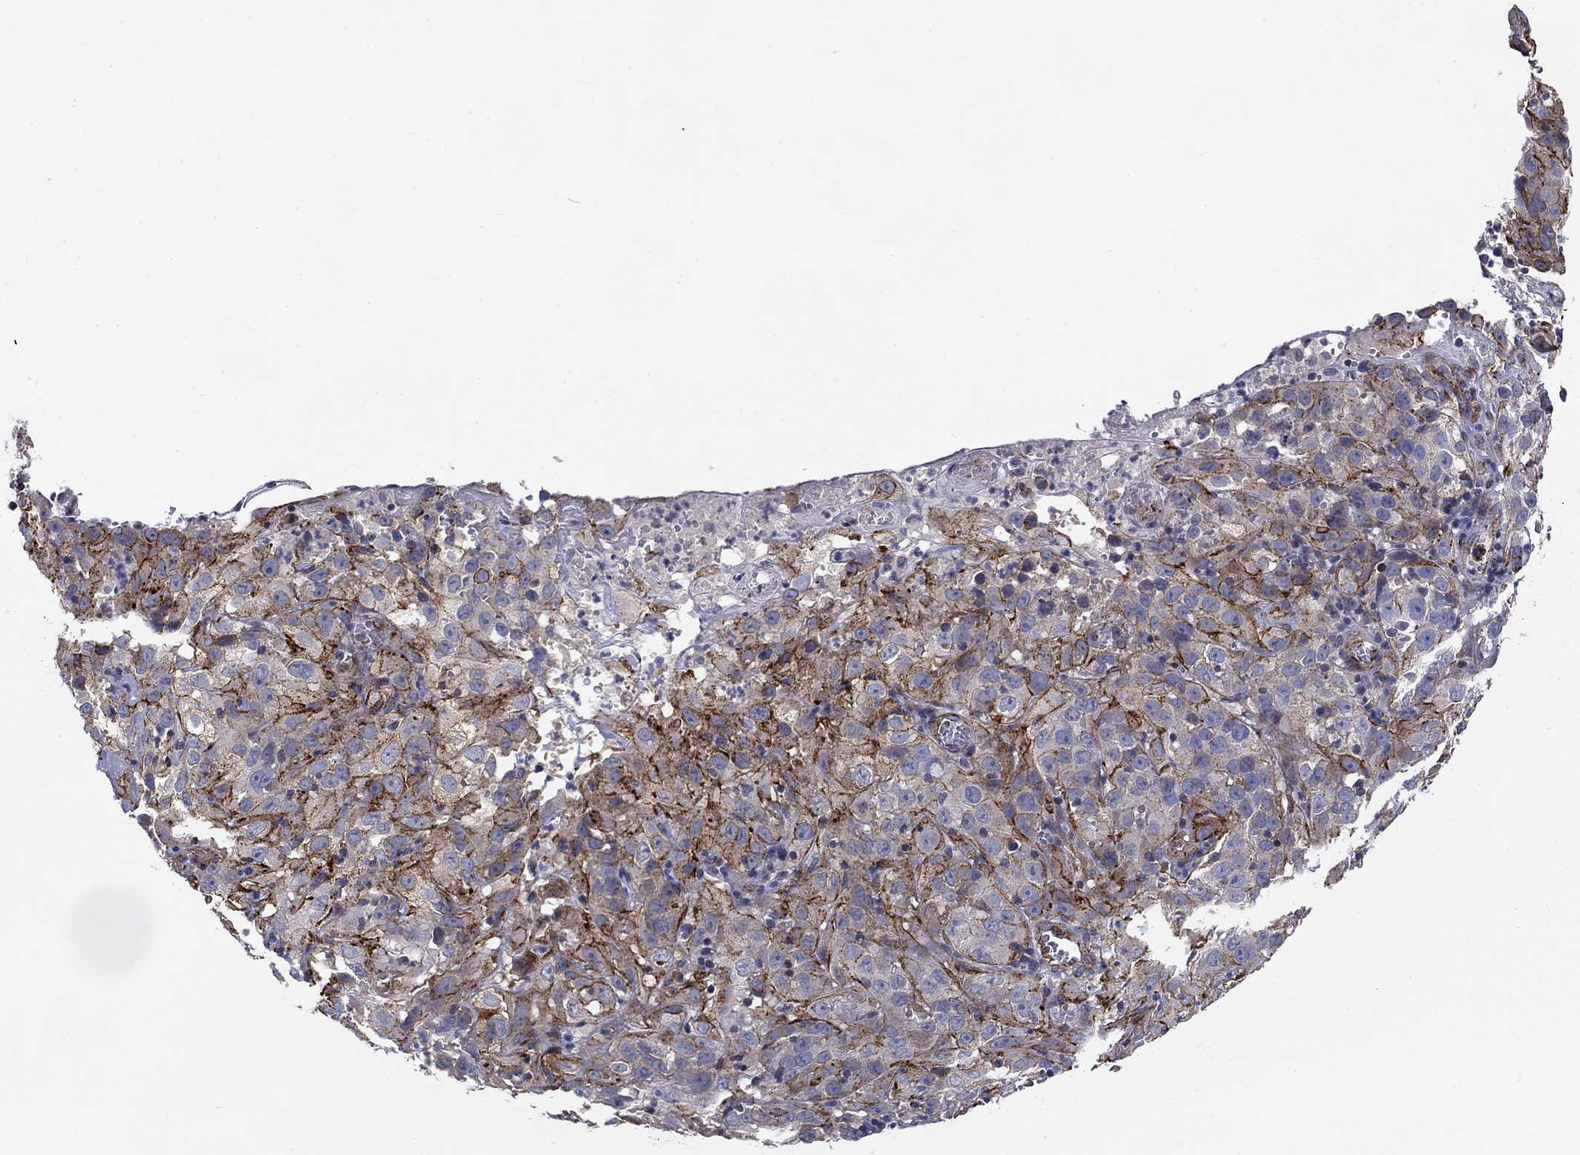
{"staining": {"intensity": "strong", "quantity": "<25%", "location": "cytoplasmic/membranous"}, "tissue": "cervical cancer", "cell_type": "Tumor cells", "image_type": "cancer", "snomed": [{"axis": "morphology", "description": "Squamous cell carcinoma, NOS"}, {"axis": "topography", "description": "Cervix"}], "caption": "Cervical squamous cell carcinoma stained with immunohistochemistry (IHC) displays strong cytoplasmic/membranous positivity in approximately <25% of tumor cells. Immunohistochemistry (ihc) stains the protein of interest in brown and the nuclei are stained blue.", "gene": "SYNC", "patient": {"sex": "female", "age": 32}}